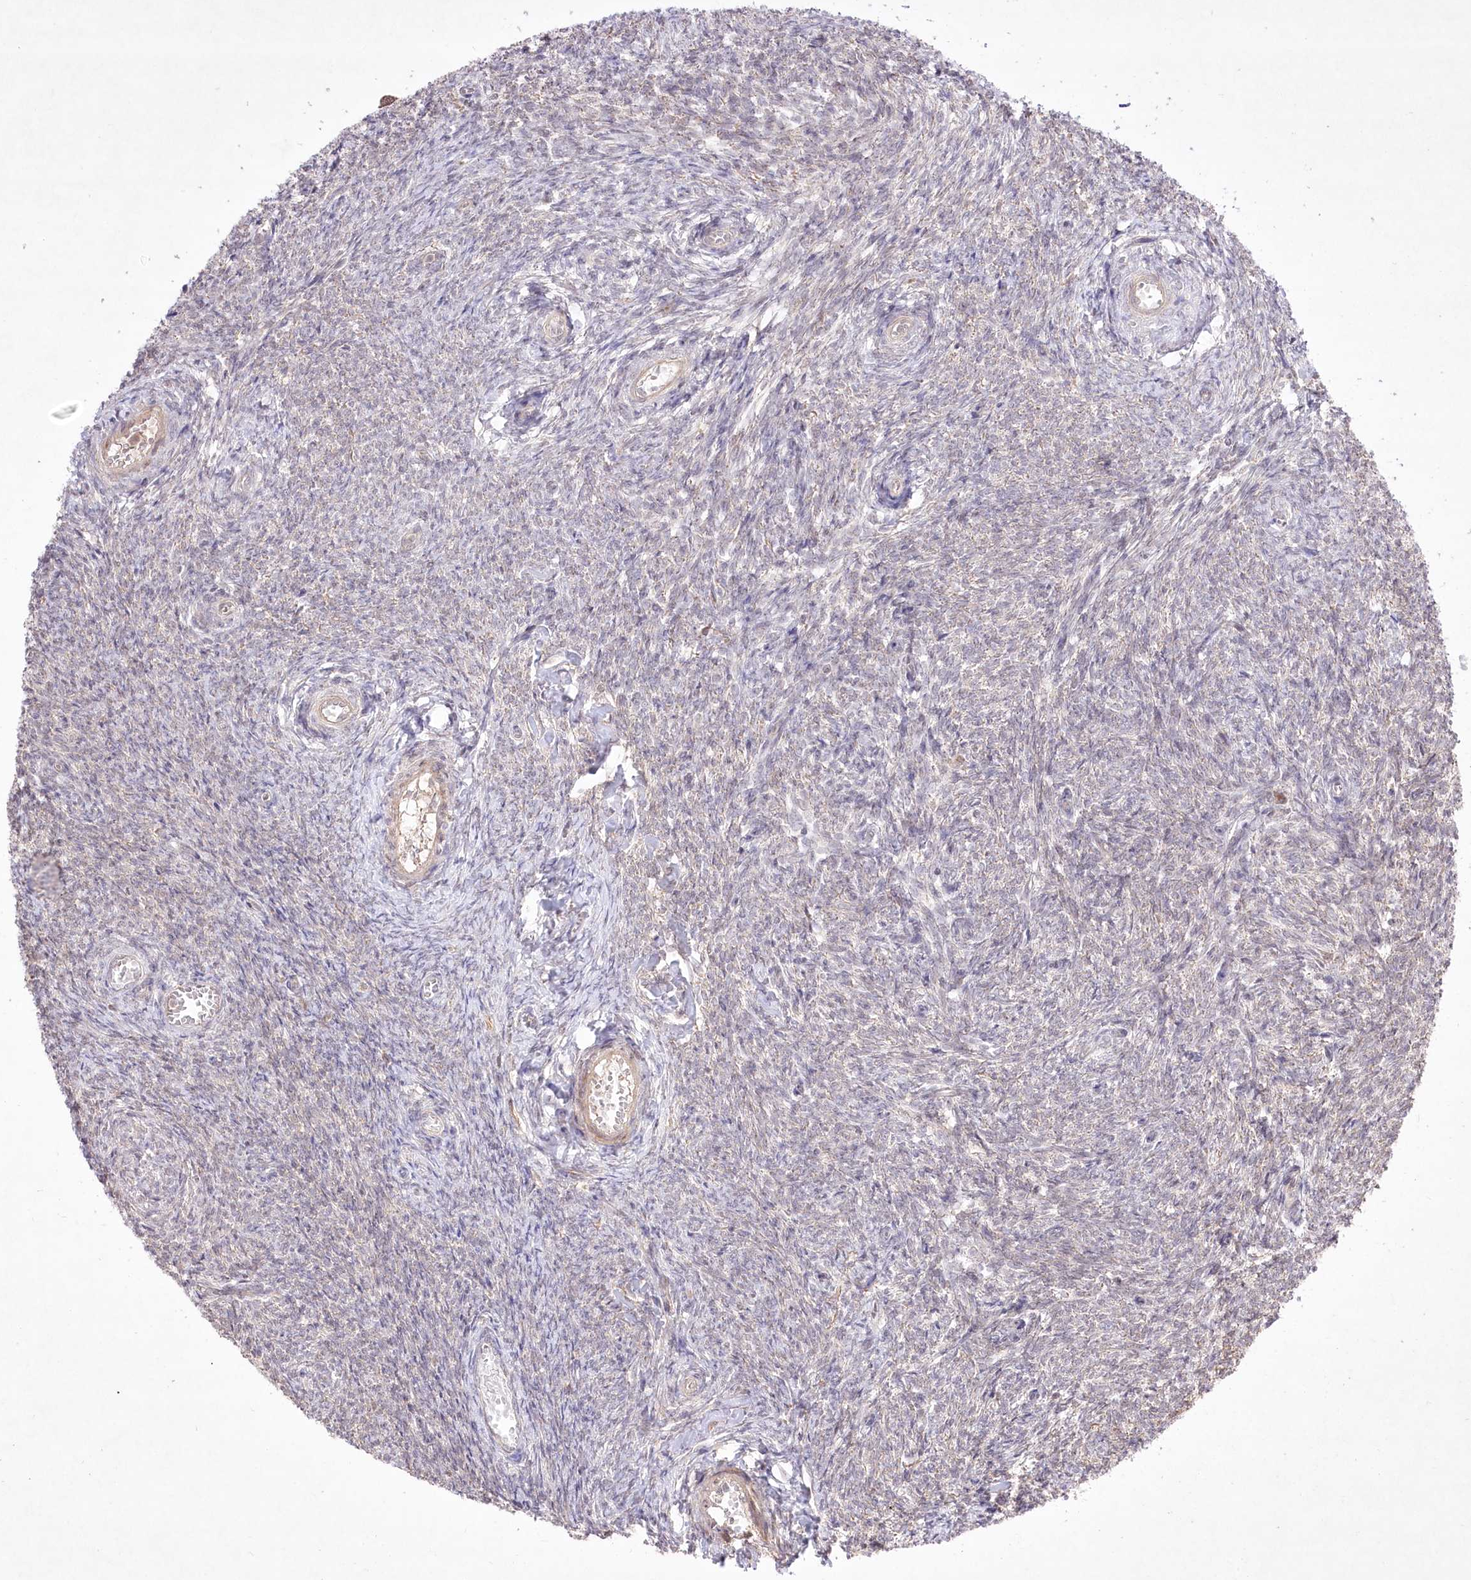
{"staining": {"intensity": "weak", "quantity": "<25%", "location": "cytoplasmic/membranous"}, "tissue": "ovary", "cell_type": "Ovarian stroma cells", "image_type": "normal", "snomed": [{"axis": "morphology", "description": "Normal tissue, NOS"}, {"axis": "topography", "description": "Ovary"}], "caption": "Image shows no significant protein staining in ovarian stroma cells of benign ovary.", "gene": "HELT", "patient": {"sex": "female", "age": 44}}